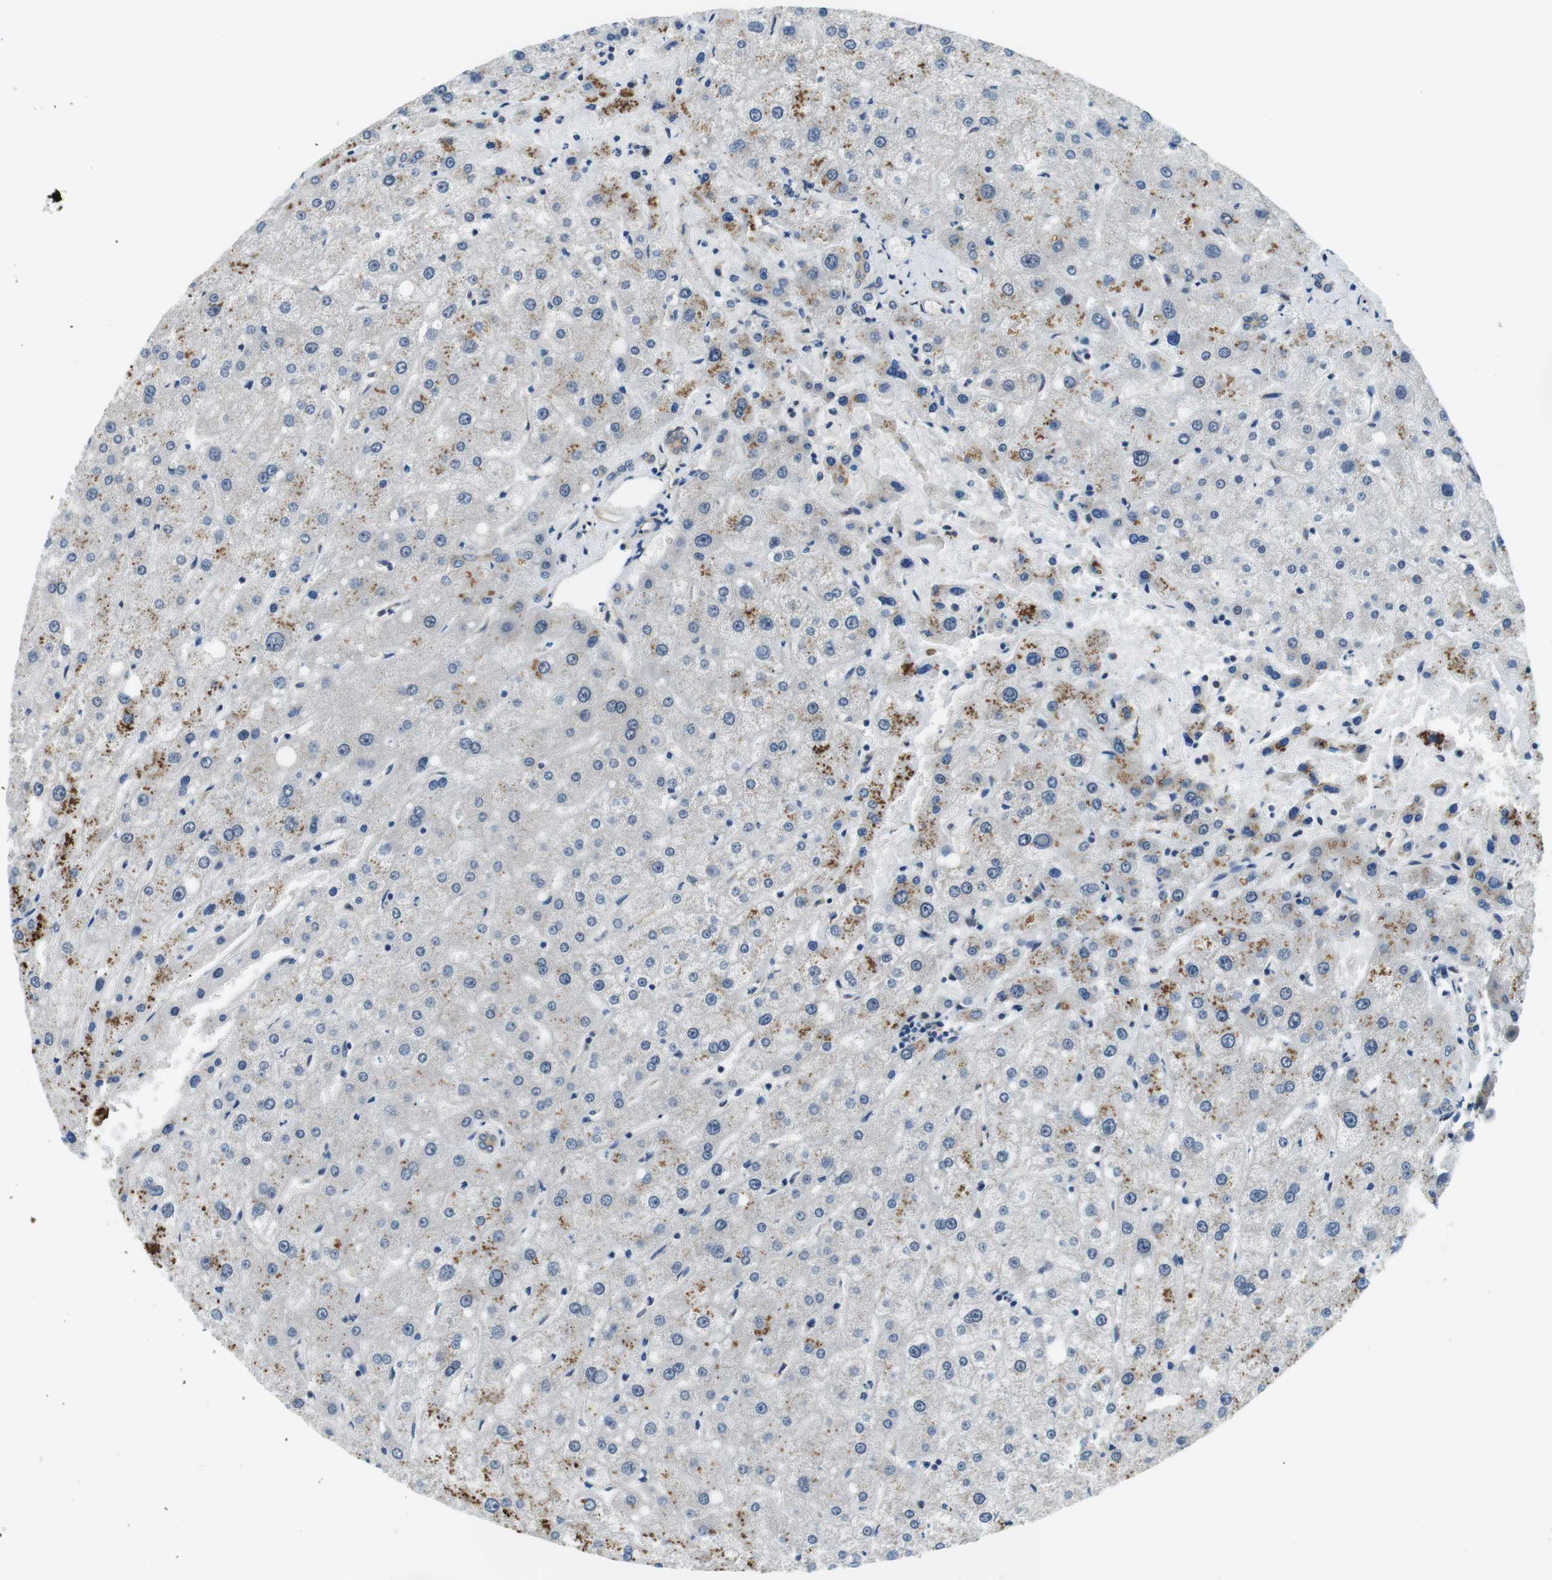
{"staining": {"intensity": "weak", "quantity": "25%-75%", "location": "cytoplasmic/membranous"}, "tissue": "liver", "cell_type": "Cholangiocytes", "image_type": "normal", "snomed": [{"axis": "morphology", "description": "Normal tissue, NOS"}, {"axis": "topography", "description": "Liver"}], "caption": "Immunohistochemistry photomicrograph of unremarkable liver: liver stained using immunohistochemistry shows low levels of weak protein expression localized specifically in the cytoplasmic/membranous of cholangiocytes, appearing as a cytoplasmic/membranous brown color.", "gene": "PALD1", "patient": {"sex": "male", "age": 73}}